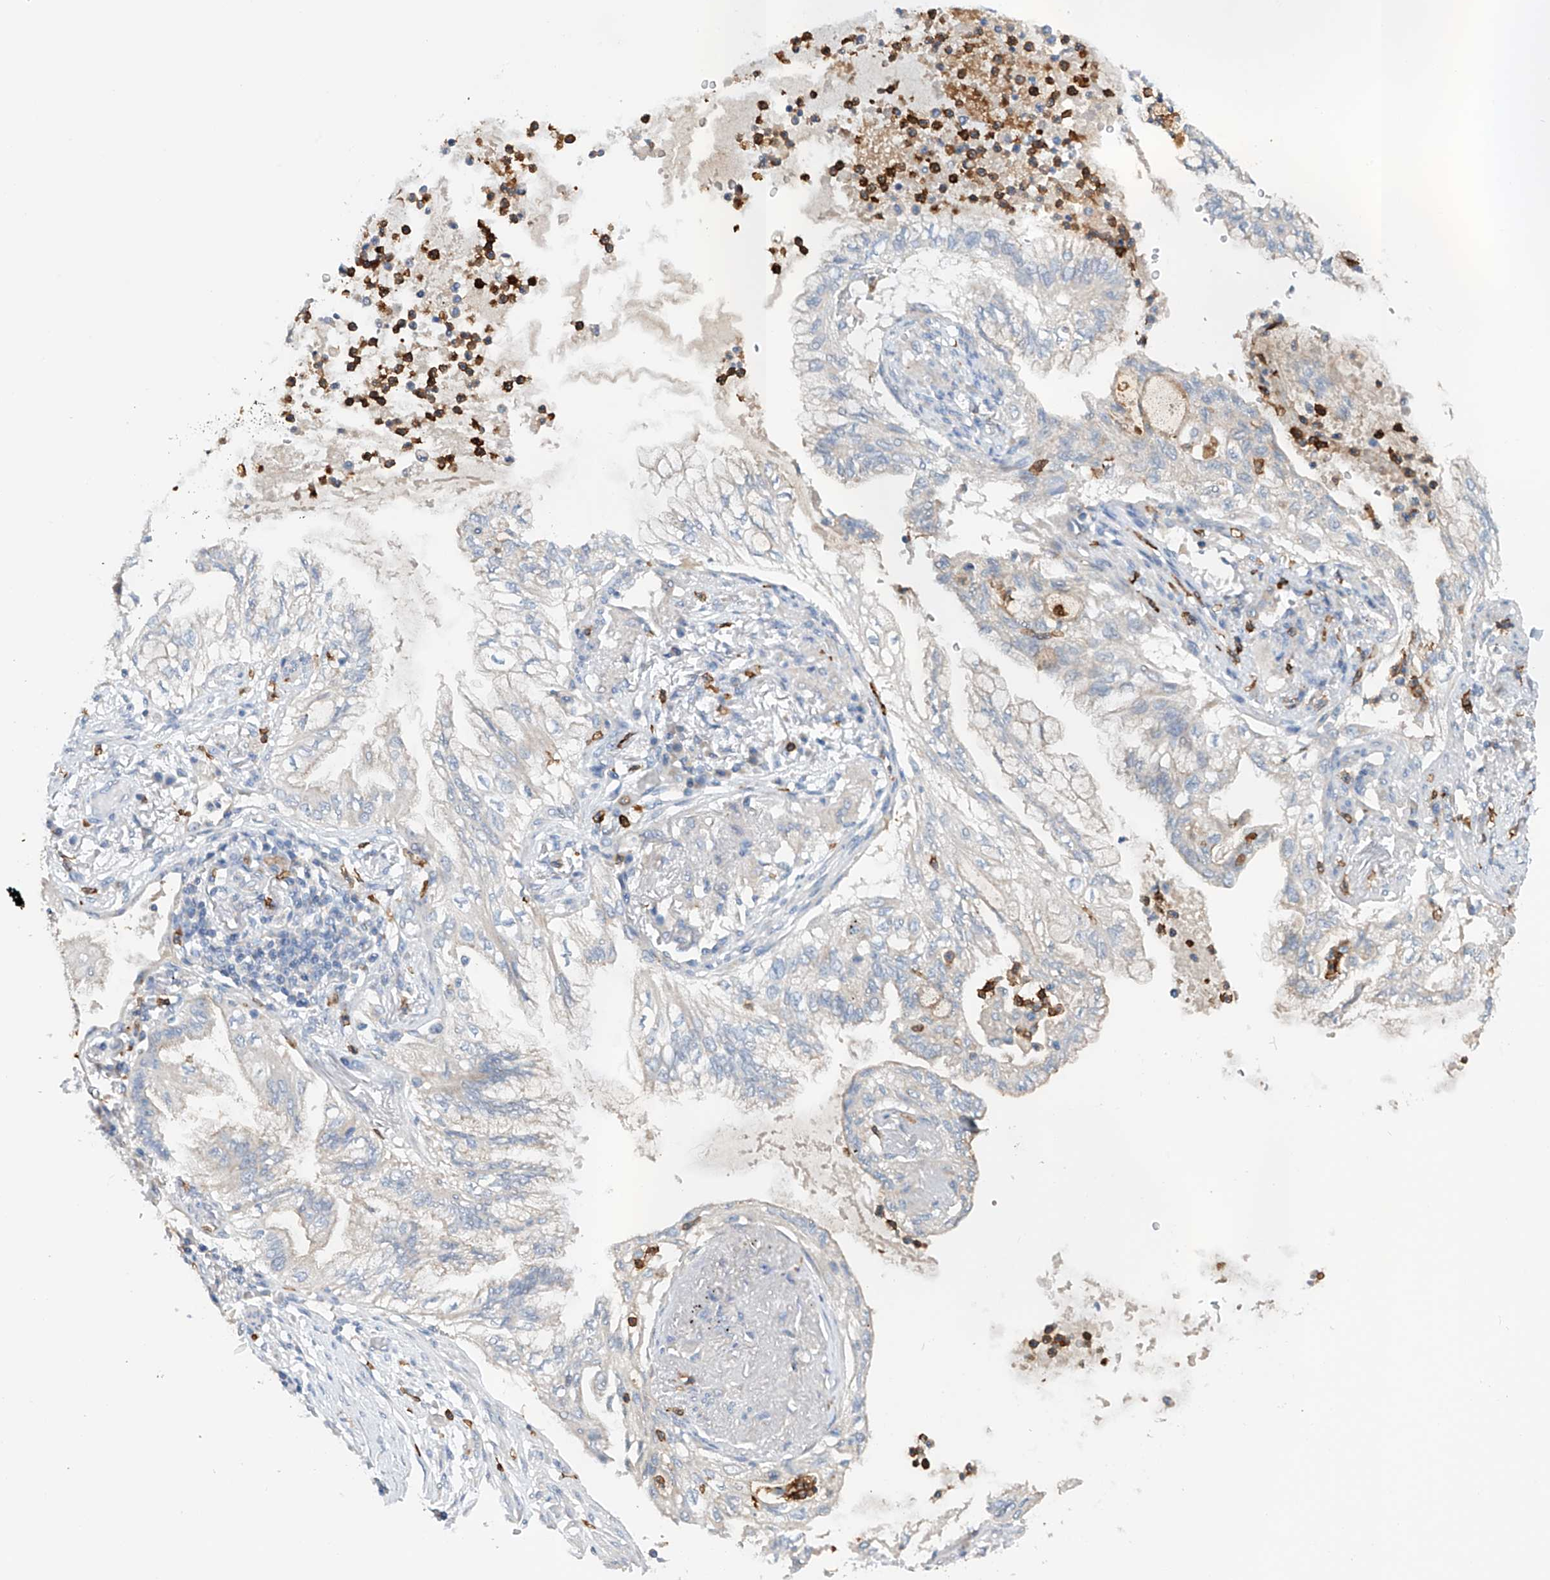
{"staining": {"intensity": "negative", "quantity": "none", "location": "none"}, "tissue": "lung cancer", "cell_type": "Tumor cells", "image_type": "cancer", "snomed": [{"axis": "morphology", "description": "Adenocarcinoma, NOS"}, {"axis": "topography", "description": "Lung"}], "caption": "Micrograph shows no significant protein staining in tumor cells of lung cancer (adenocarcinoma).", "gene": "GPC4", "patient": {"sex": "female", "age": 70}}